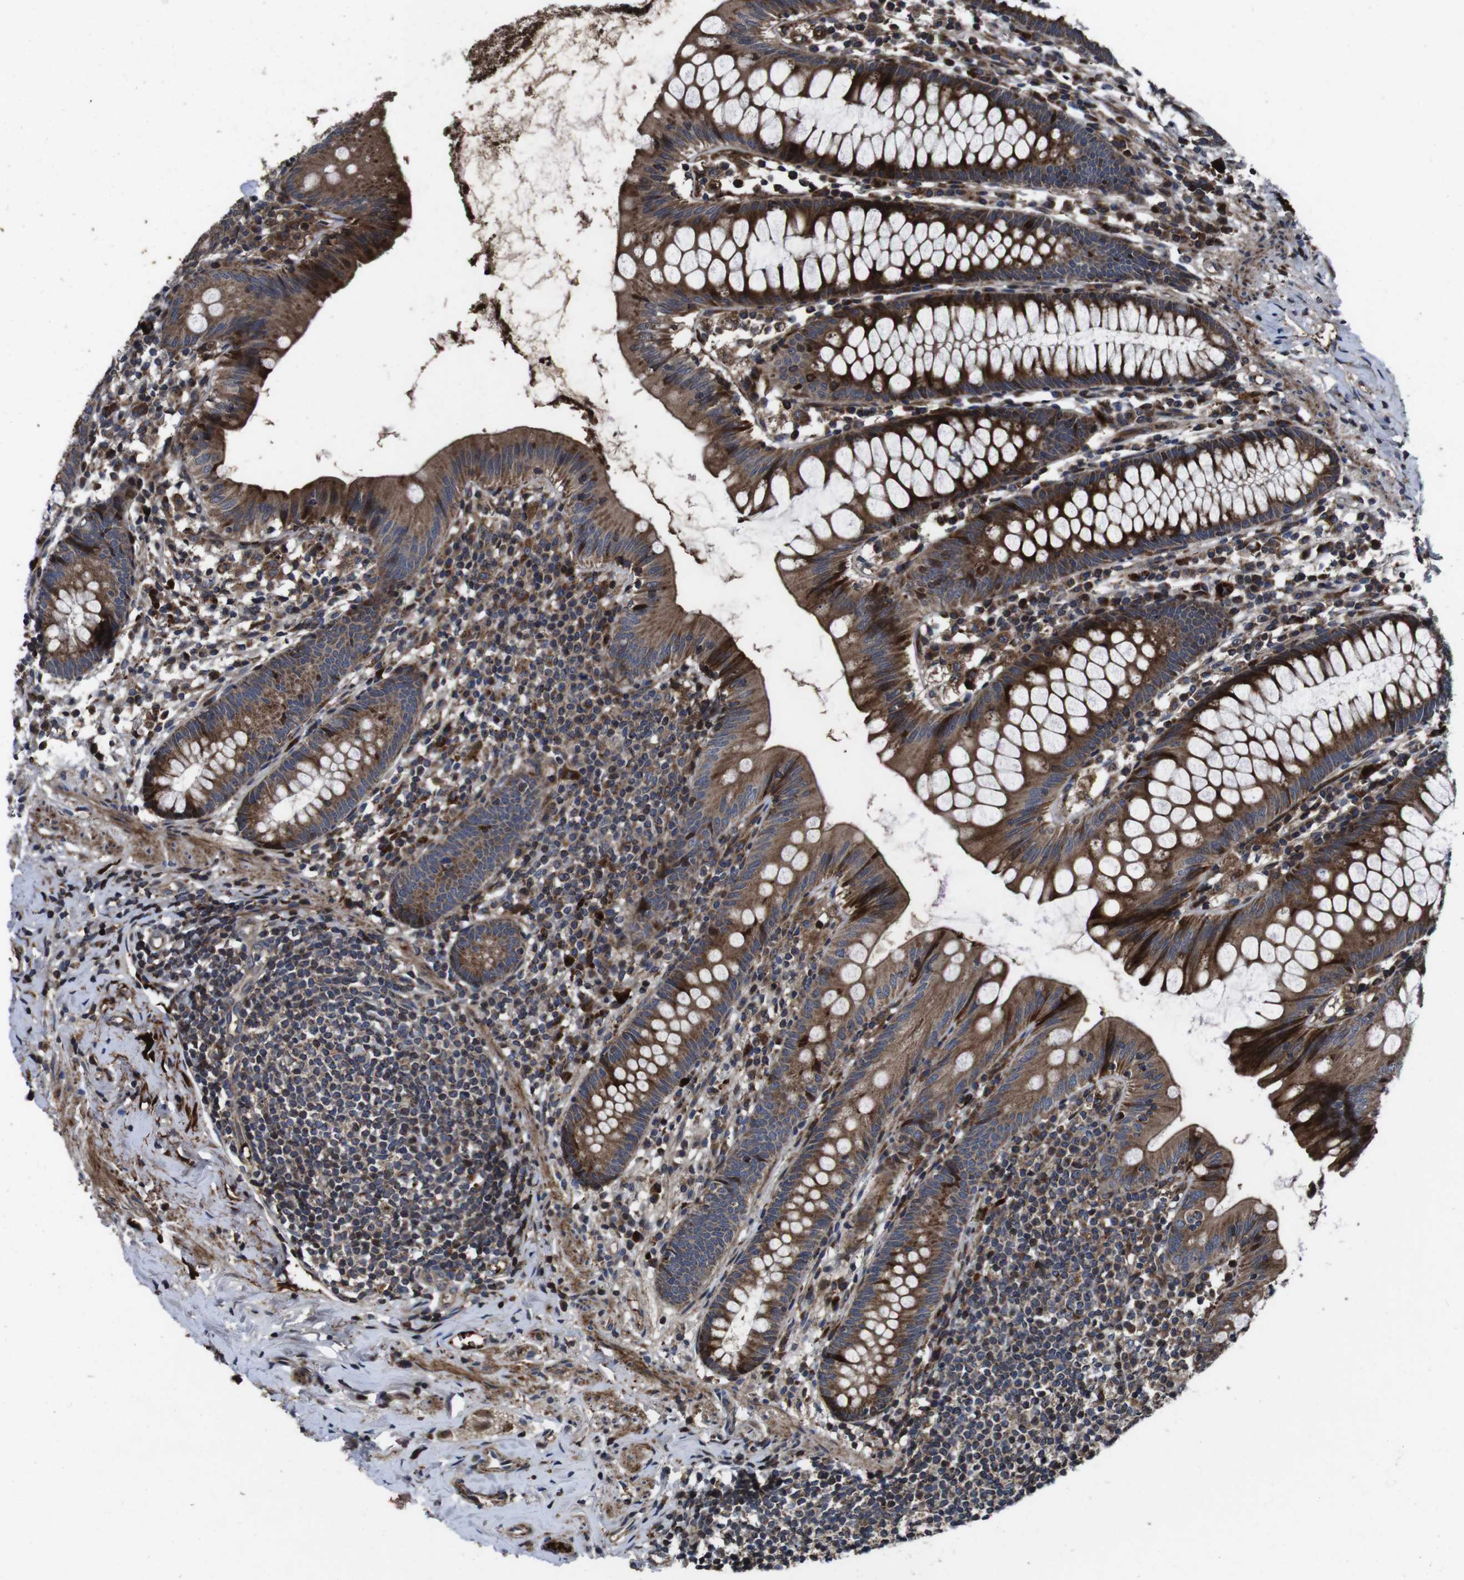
{"staining": {"intensity": "strong", "quantity": ">75%", "location": "cytoplasmic/membranous"}, "tissue": "appendix", "cell_type": "Glandular cells", "image_type": "normal", "snomed": [{"axis": "morphology", "description": "Normal tissue, NOS"}, {"axis": "topography", "description": "Appendix"}], "caption": "Immunohistochemical staining of unremarkable human appendix displays >75% levels of strong cytoplasmic/membranous protein positivity in about >75% of glandular cells.", "gene": "SMYD3", "patient": {"sex": "male", "age": 52}}